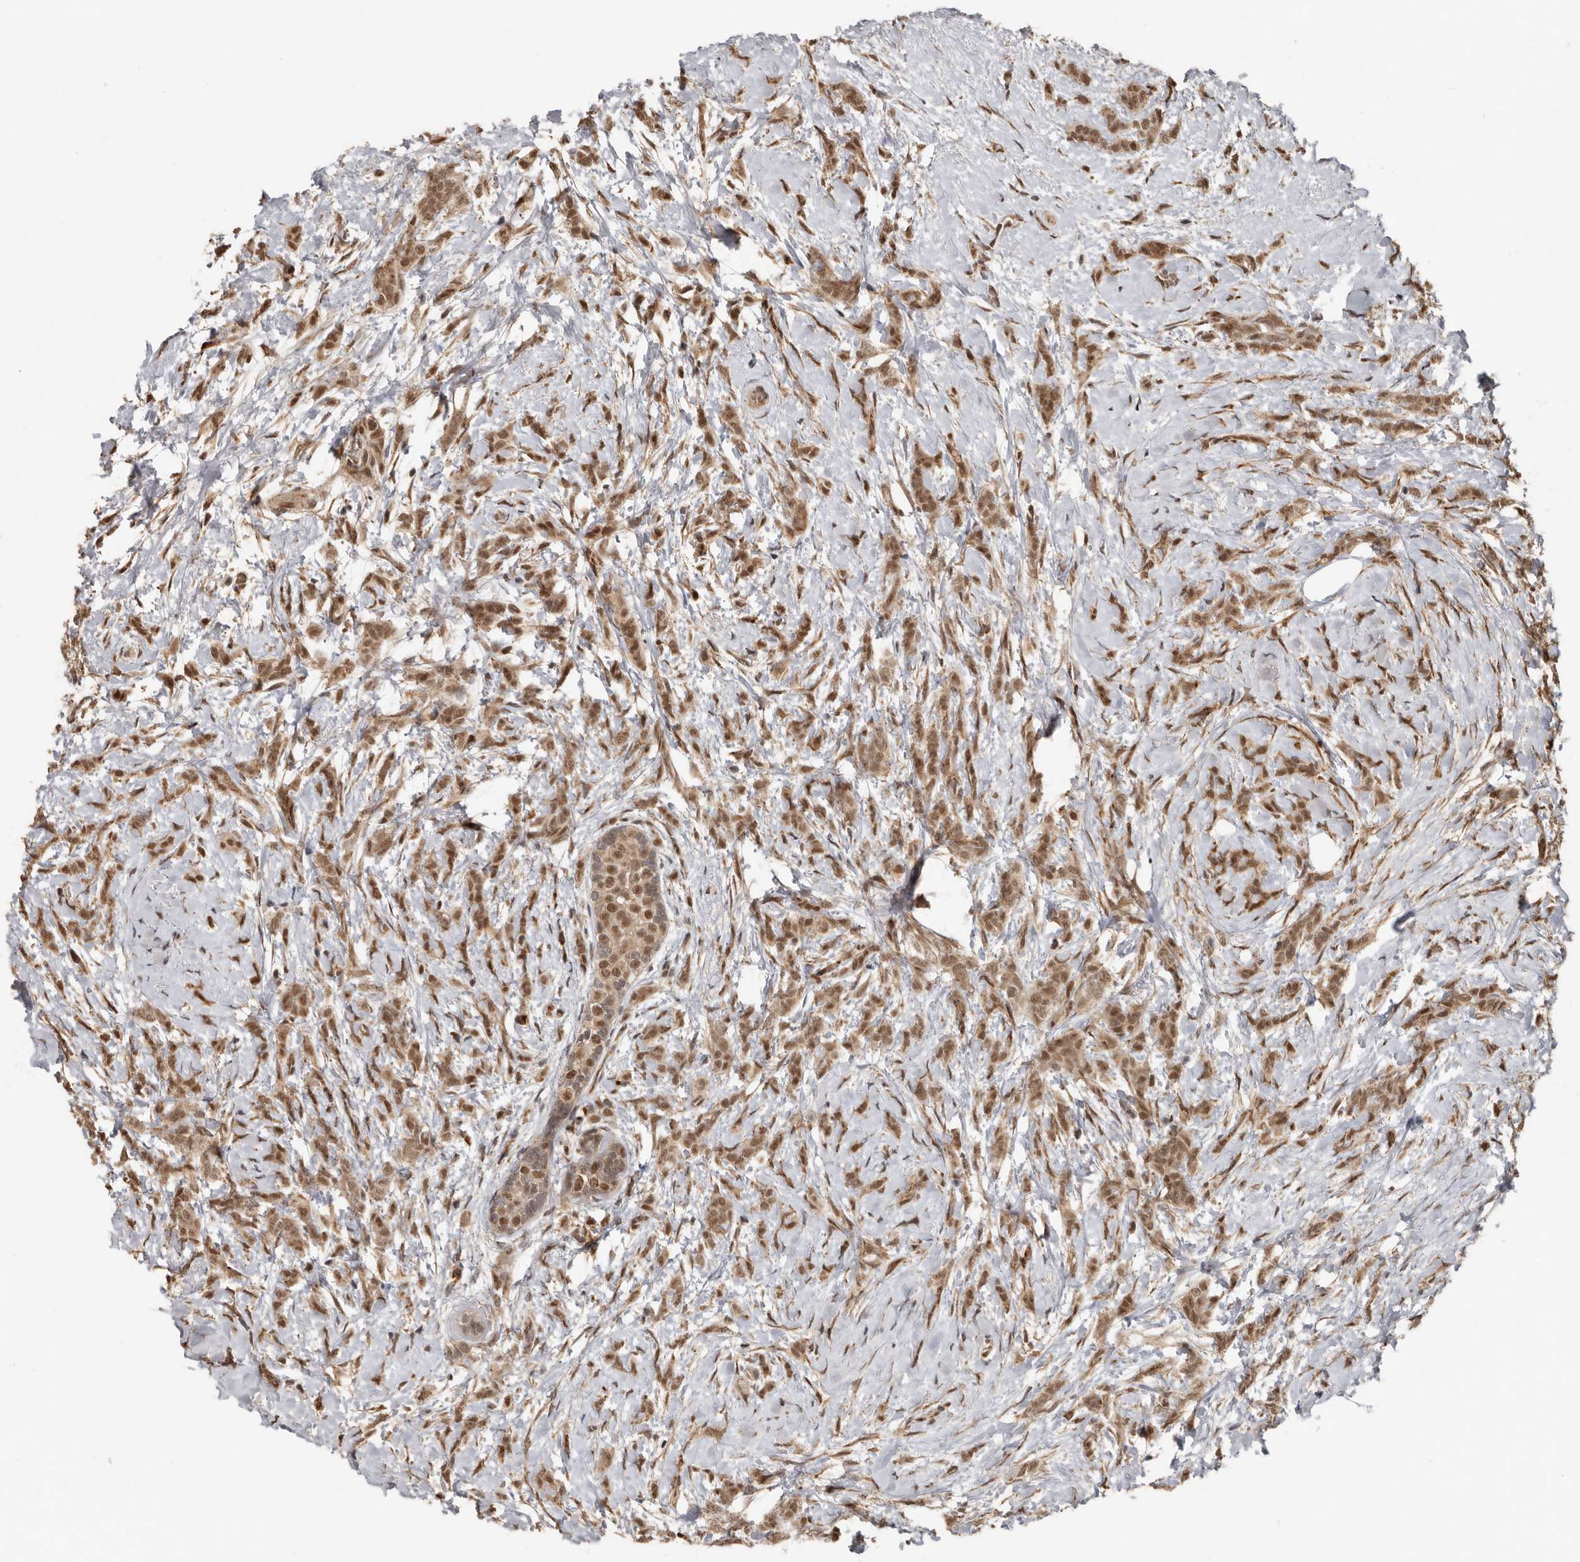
{"staining": {"intensity": "moderate", "quantity": ">75%", "location": "cytoplasmic/membranous,nuclear"}, "tissue": "breast cancer", "cell_type": "Tumor cells", "image_type": "cancer", "snomed": [{"axis": "morphology", "description": "Lobular carcinoma, in situ"}, {"axis": "morphology", "description": "Lobular carcinoma"}, {"axis": "topography", "description": "Breast"}], "caption": "Moderate cytoplasmic/membranous and nuclear positivity for a protein is present in about >75% of tumor cells of lobular carcinoma (breast) using IHC.", "gene": "LRGUK", "patient": {"sex": "female", "age": 41}}